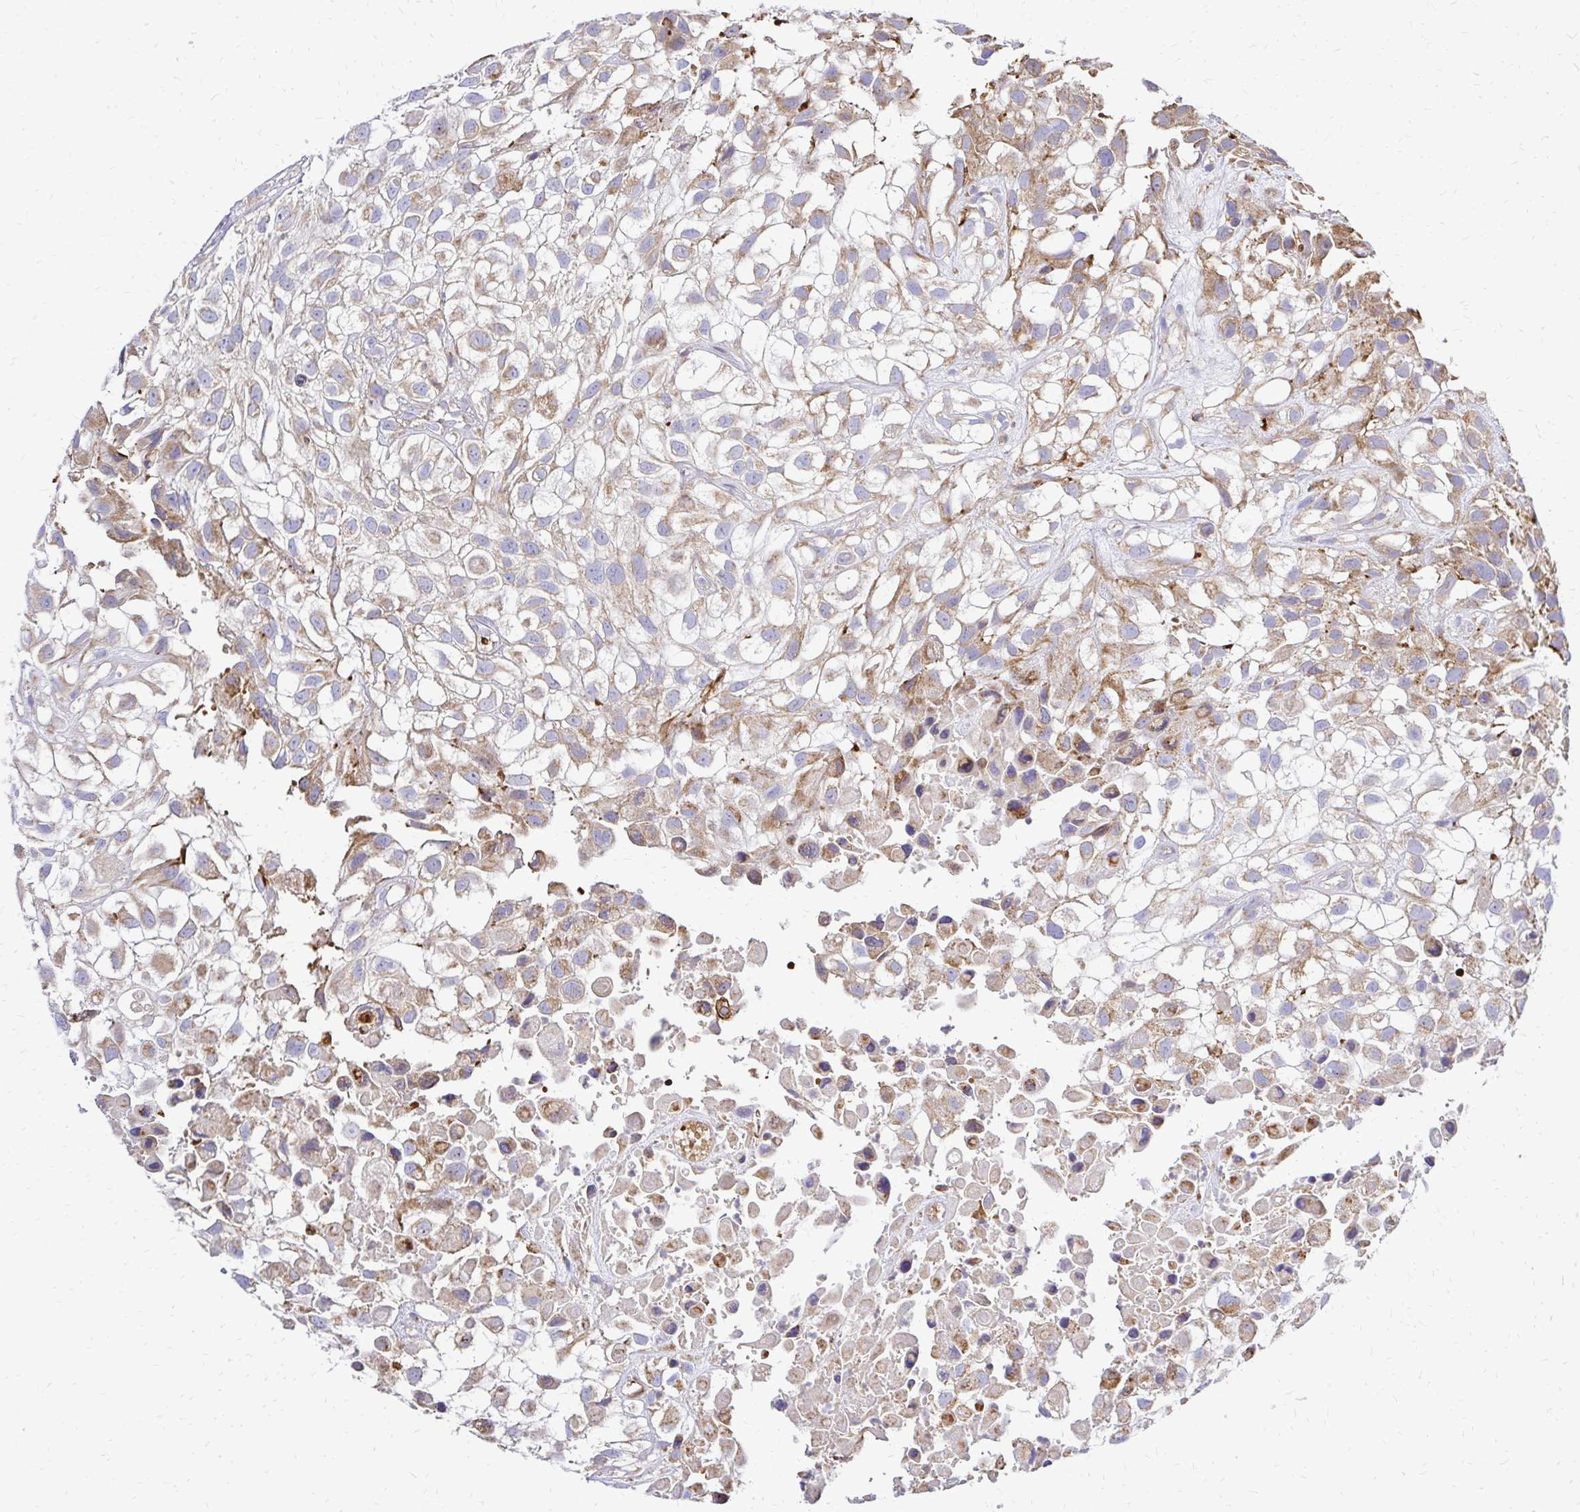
{"staining": {"intensity": "moderate", "quantity": "25%-75%", "location": "cytoplasmic/membranous"}, "tissue": "urothelial cancer", "cell_type": "Tumor cells", "image_type": "cancer", "snomed": [{"axis": "morphology", "description": "Urothelial carcinoma, High grade"}, {"axis": "topography", "description": "Urinary bladder"}], "caption": "There is medium levels of moderate cytoplasmic/membranous positivity in tumor cells of urothelial cancer, as demonstrated by immunohistochemical staining (brown color).", "gene": "MRPL13", "patient": {"sex": "male", "age": 56}}